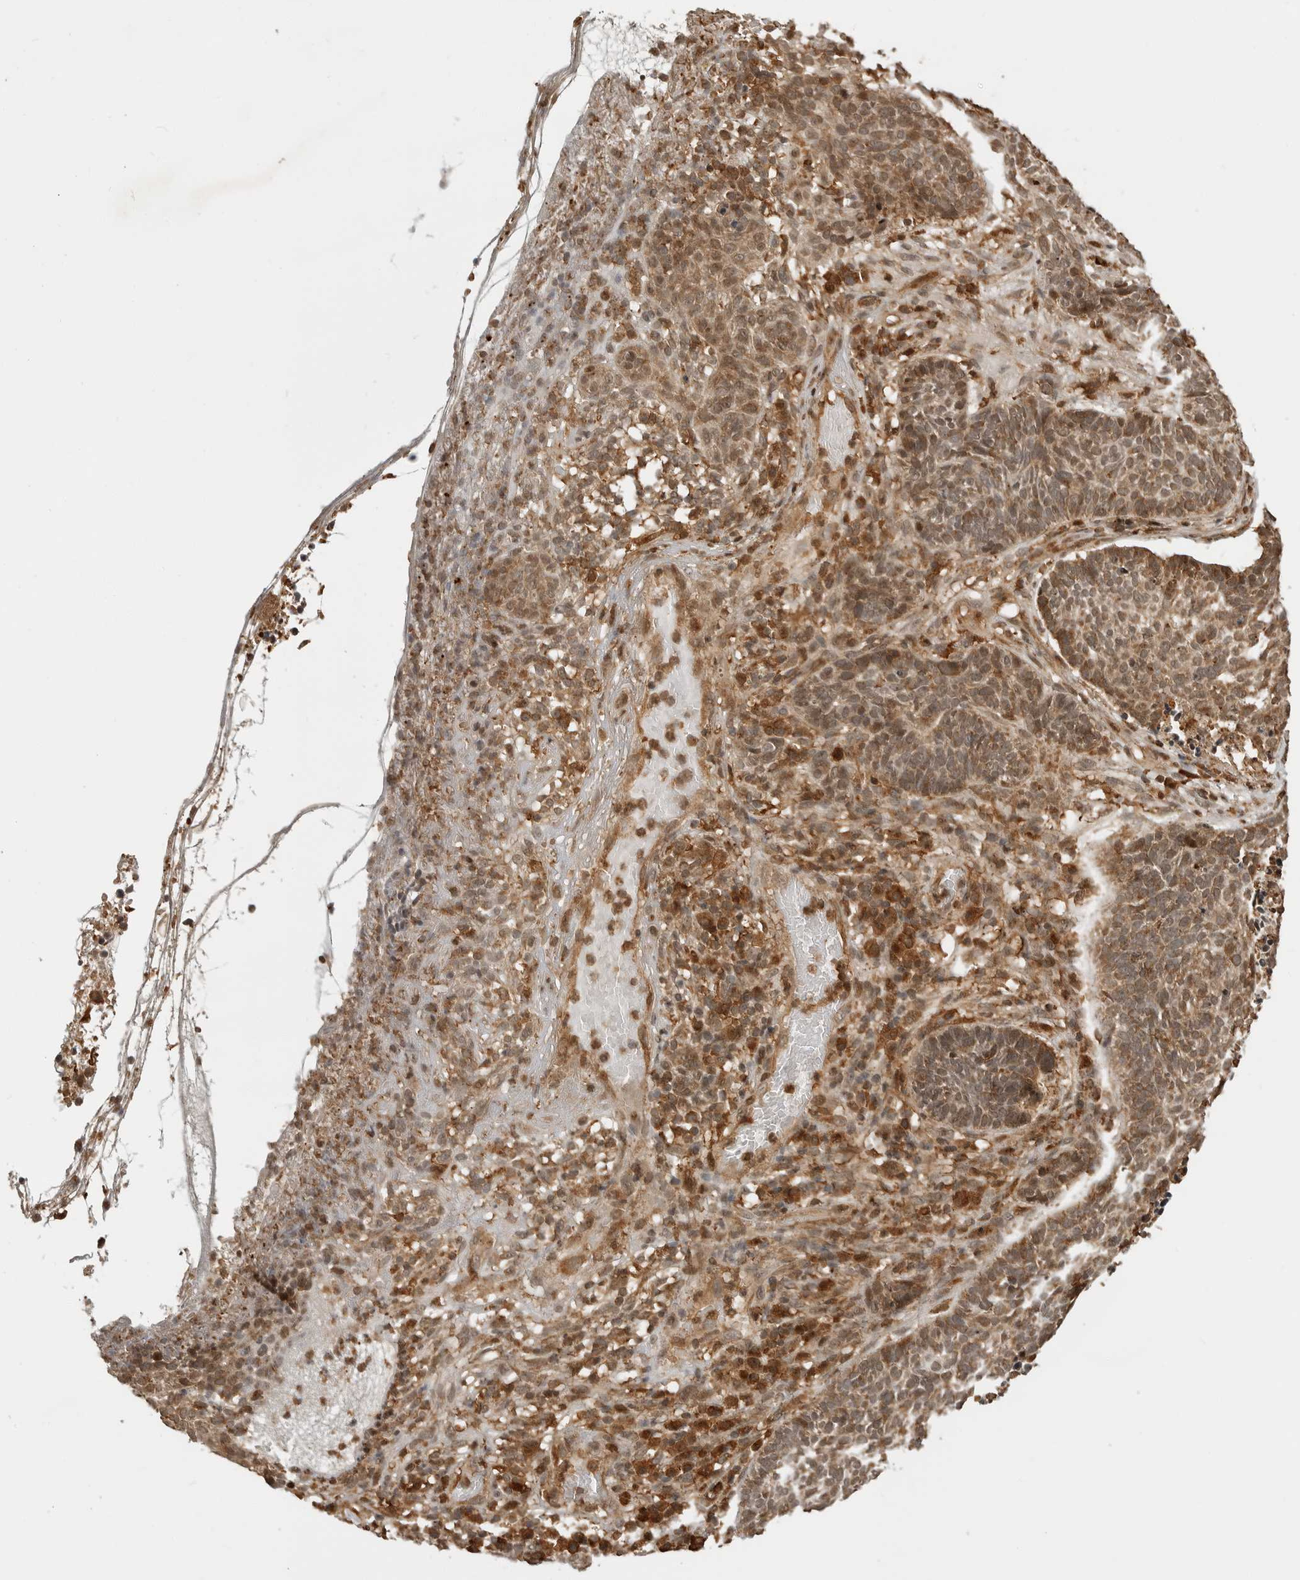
{"staining": {"intensity": "moderate", "quantity": ">75%", "location": "cytoplasmic/membranous,nuclear"}, "tissue": "skin cancer", "cell_type": "Tumor cells", "image_type": "cancer", "snomed": [{"axis": "morphology", "description": "Basal cell carcinoma"}, {"axis": "topography", "description": "Skin"}], "caption": "Immunohistochemistry (IHC) micrograph of neoplastic tissue: human skin cancer stained using IHC exhibits medium levels of moderate protein expression localized specifically in the cytoplasmic/membranous and nuclear of tumor cells, appearing as a cytoplasmic/membranous and nuclear brown color.", "gene": "BMP2K", "patient": {"sex": "male", "age": 85}}